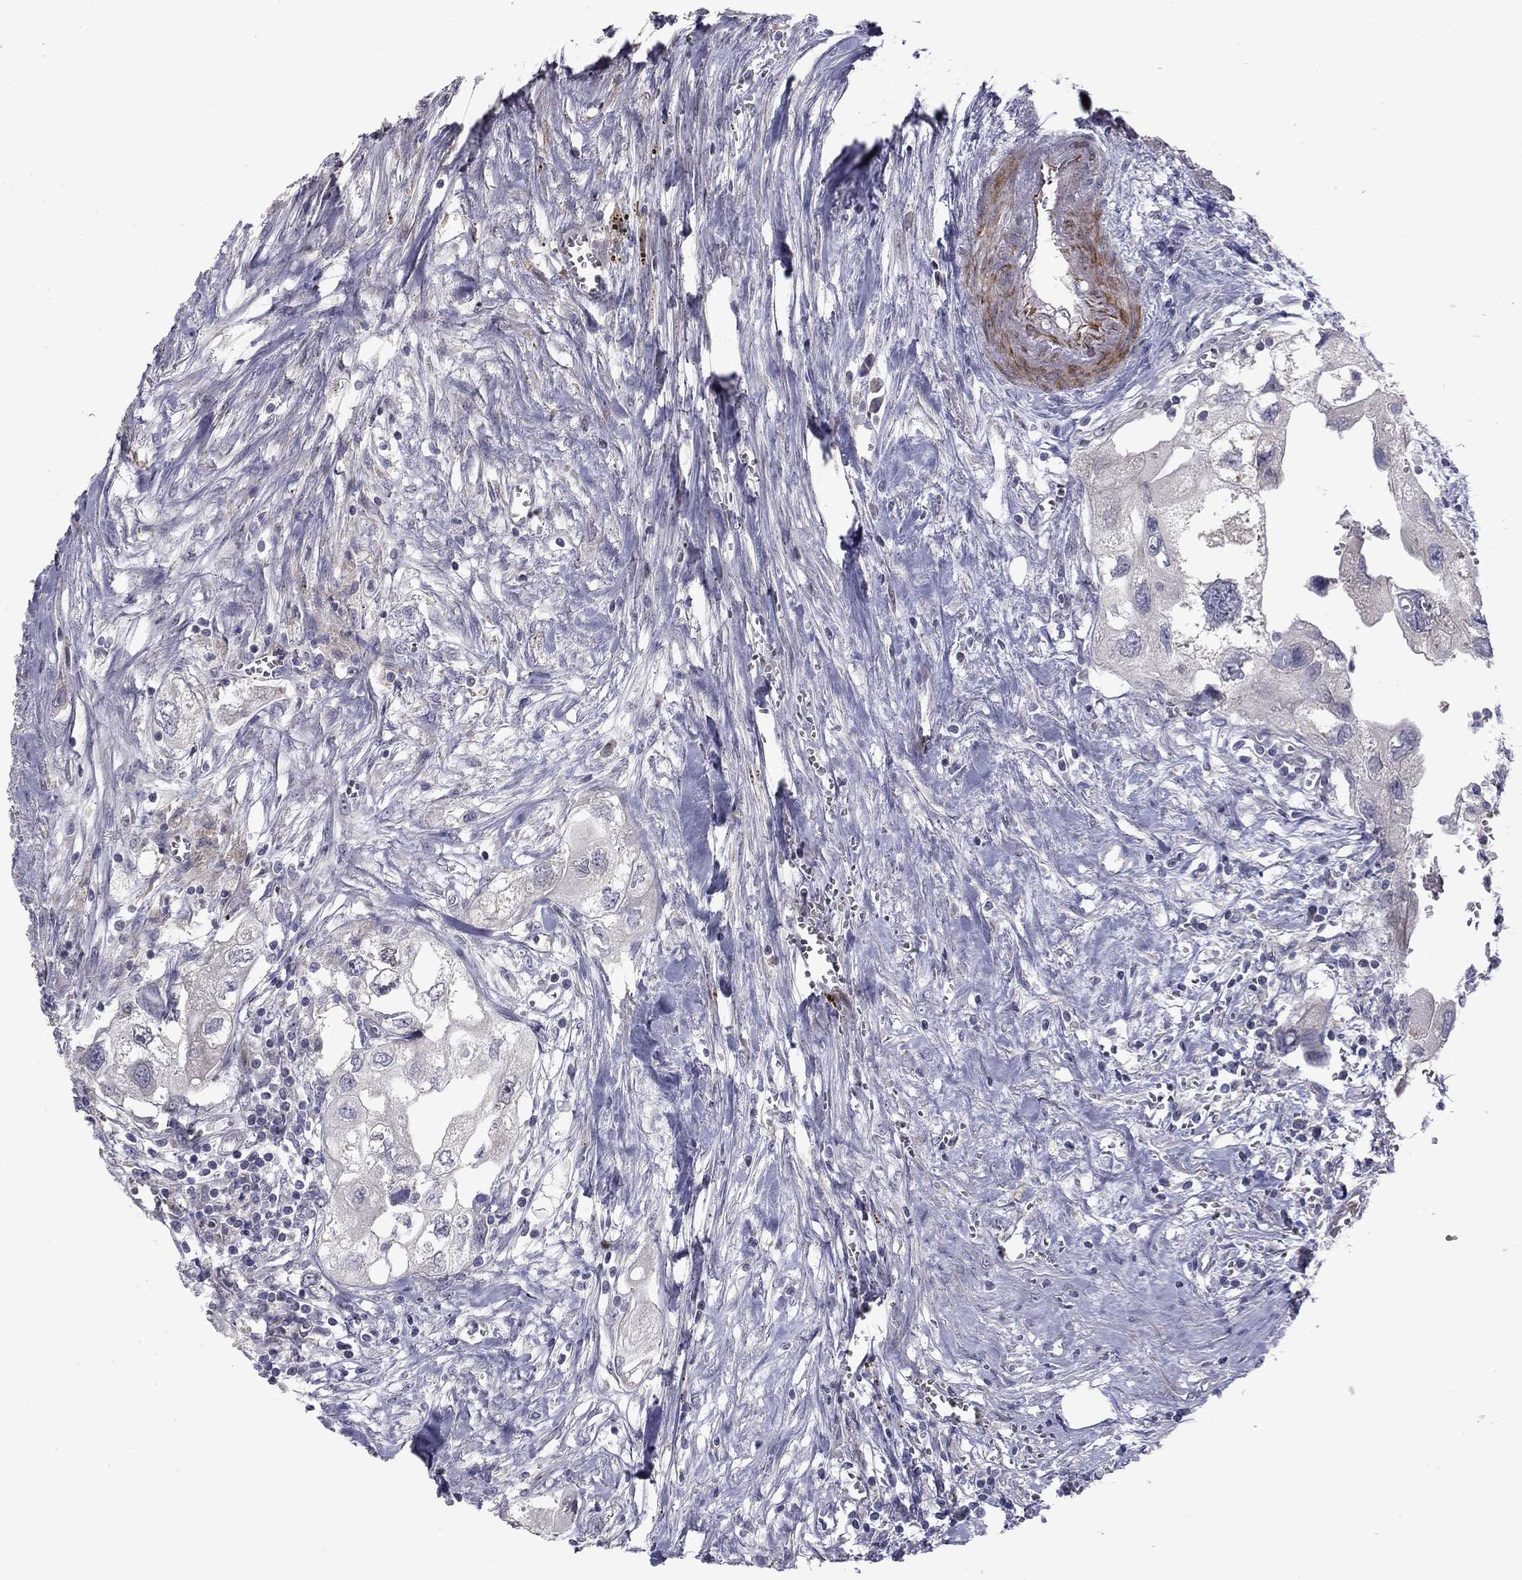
{"staining": {"intensity": "negative", "quantity": "none", "location": "none"}, "tissue": "urothelial cancer", "cell_type": "Tumor cells", "image_type": "cancer", "snomed": [{"axis": "morphology", "description": "Urothelial carcinoma, High grade"}, {"axis": "topography", "description": "Urinary bladder"}], "caption": "IHC of human high-grade urothelial carcinoma shows no expression in tumor cells.", "gene": "MIOS", "patient": {"sex": "male", "age": 59}}